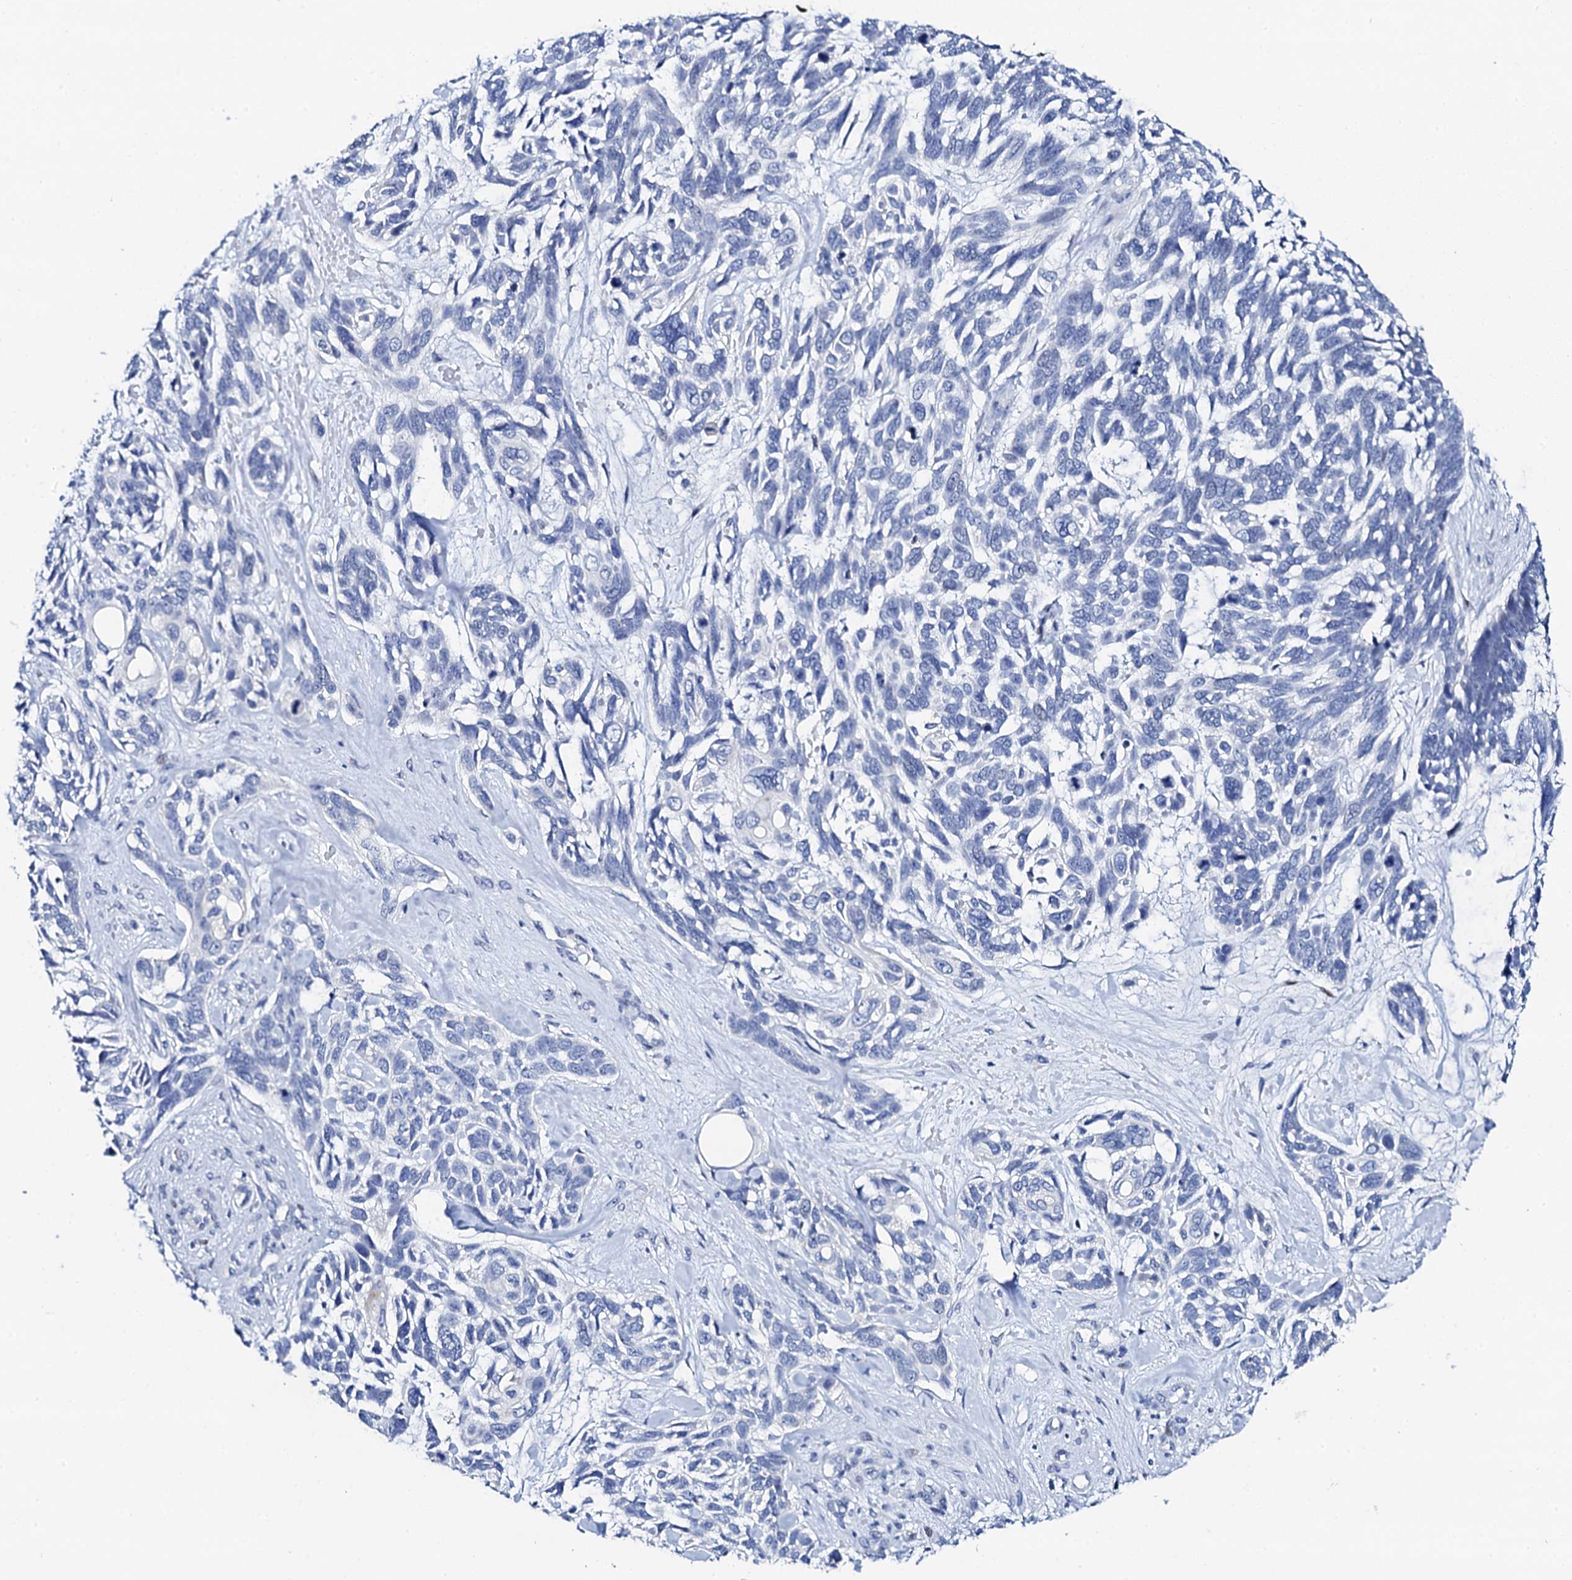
{"staining": {"intensity": "negative", "quantity": "none", "location": "none"}, "tissue": "skin cancer", "cell_type": "Tumor cells", "image_type": "cancer", "snomed": [{"axis": "morphology", "description": "Basal cell carcinoma"}, {"axis": "topography", "description": "Skin"}], "caption": "The immunohistochemistry (IHC) image has no significant expression in tumor cells of skin cancer (basal cell carcinoma) tissue. (DAB immunohistochemistry (IHC) visualized using brightfield microscopy, high magnification).", "gene": "NUDT13", "patient": {"sex": "male", "age": 88}}